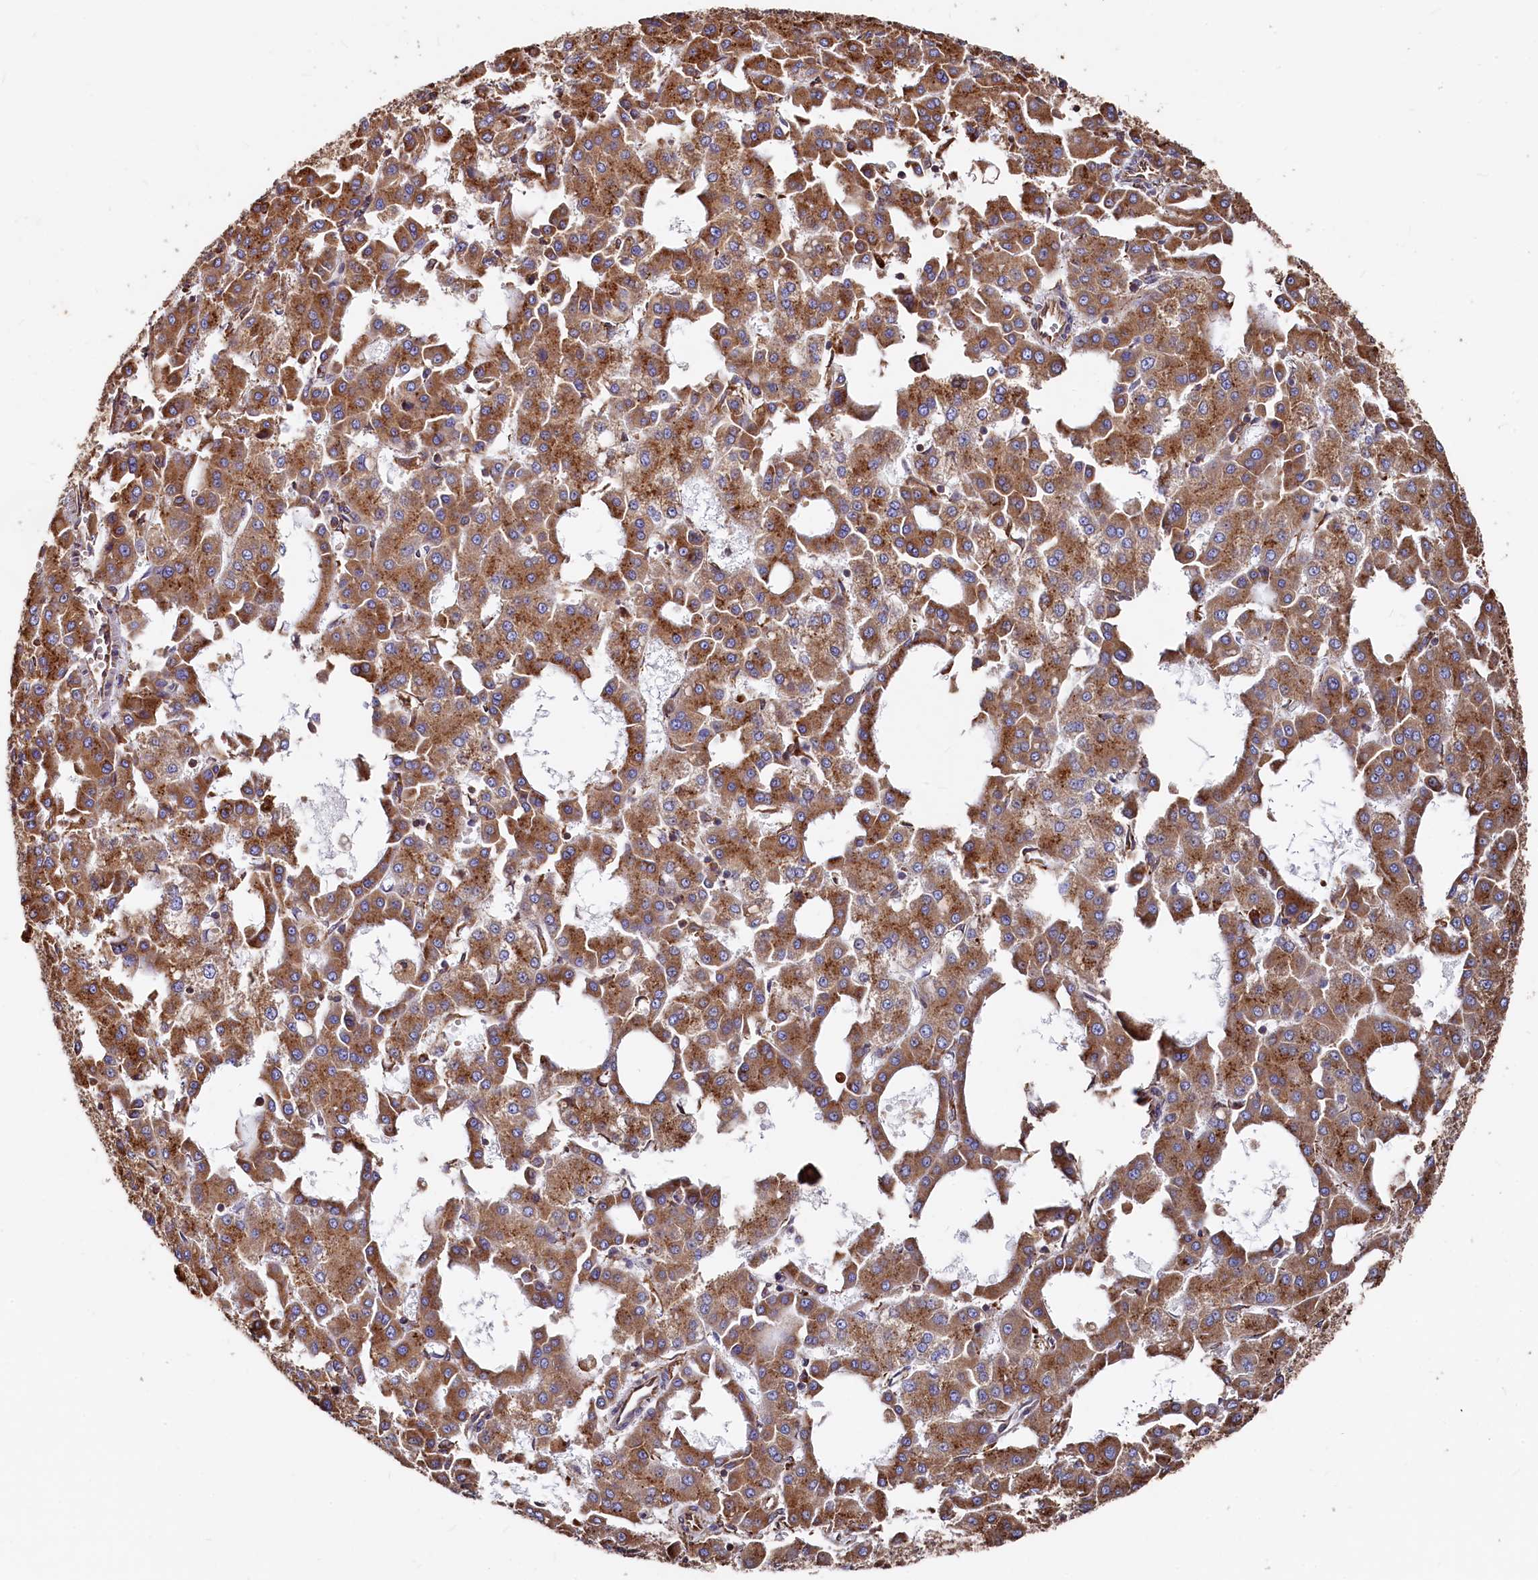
{"staining": {"intensity": "moderate", "quantity": ">75%", "location": "cytoplasmic/membranous"}, "tissue": "liver cancer", "cell_type": "Tumor cells", "image_type": "cancer", "snomed": [{"axis": "morphology", "description": "Carcinoma, Hepatocellular, NOS"}, {"axis": "topography", "description": "Liver"}], "caption": "Immunohistochemistry photomicrograph of liver cancer stained for a protein (brown), which reveals medium levels of moderate cytoplasmic/membranous positivity in about >75% of tumor cells.", "gene": "NEURL1B", "patient": {"sex": "male", "age": 47}}